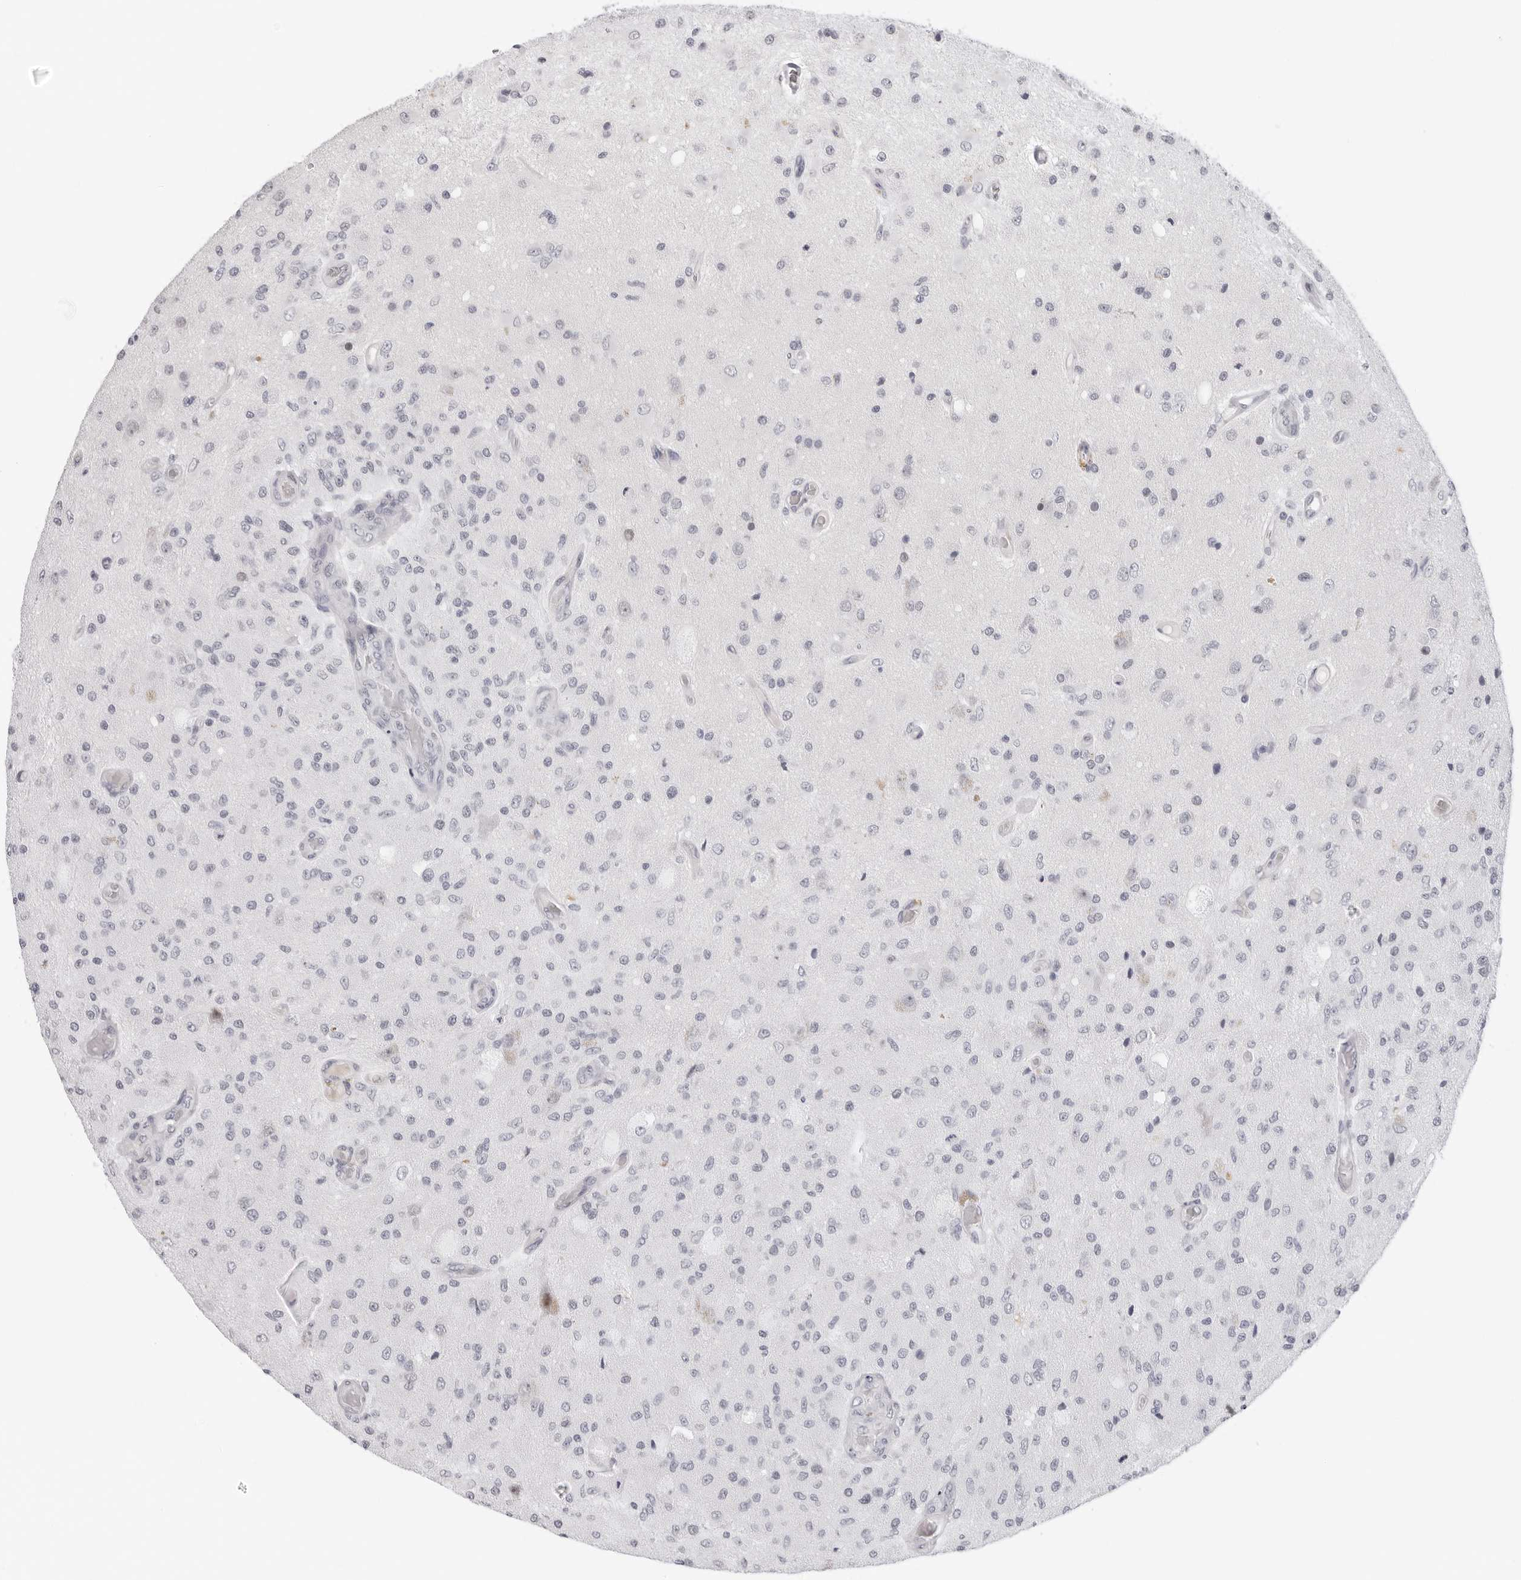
{"staining": {"intensity": "negative", "quantity": "none", "location": "none"}, "tissue": "glioma", "cell_type": "Tumor cells", "image_type": "cancer", "snomed": [{"axis": "morphology", "description": "Normal tissue, NOS"}, {"axis": "morphology", "description": "Glioma, malignant, High grade"}, {"axis": "topography", "description": "Cerebral cortex"}], "caption": "Glioma was stained to show a protein in brown. There is no significant positivity in tumor cells.", "gene": "MSH6", "patient": {"sex": "male", "age": 77}}